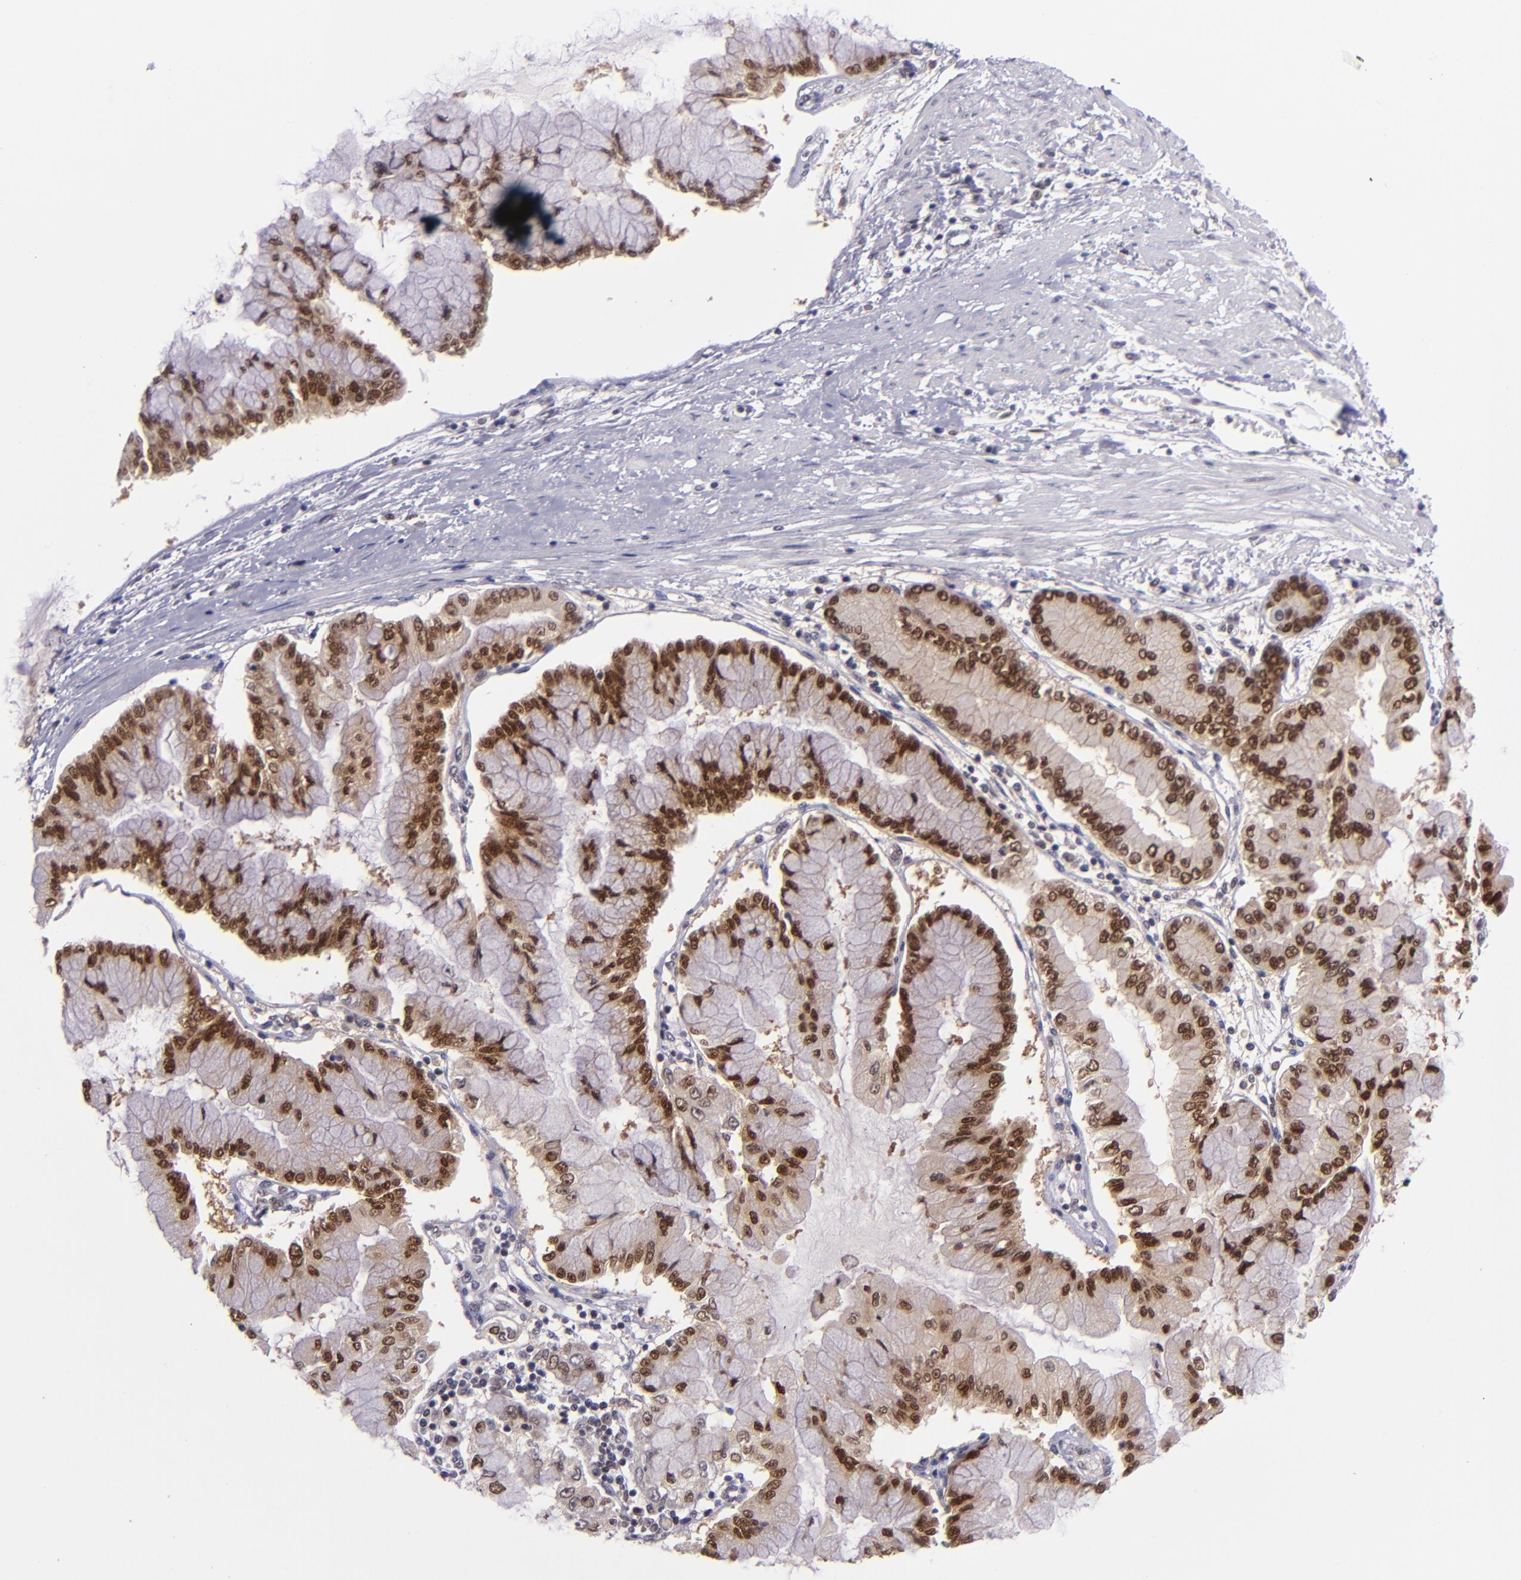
{"staining": {"intensity": "moderate", "quantity": ">75%", "location": "cytoplasmic/membranous,nuclear"}, "tissue": "liver cancer", "cell_type": "Tumor cells", "image_type": "cancer", "snomed": [{"axis": "morphology", "description": "Cholangiocarcinoma"}, {"axis": "topography", "description": "Liver"}], "caption": "Protein staining by immunohistochemistry reveals moderate cytoplasmic/membranous and nuclear positivity in approximately >75% of tumor cells in liver cholangiocarcinoma. The protein of interest is shown in brown color, while the nuclei are stained blue.", "gene": "BAG1", "patient": {"sex": "female", "age": 79}}